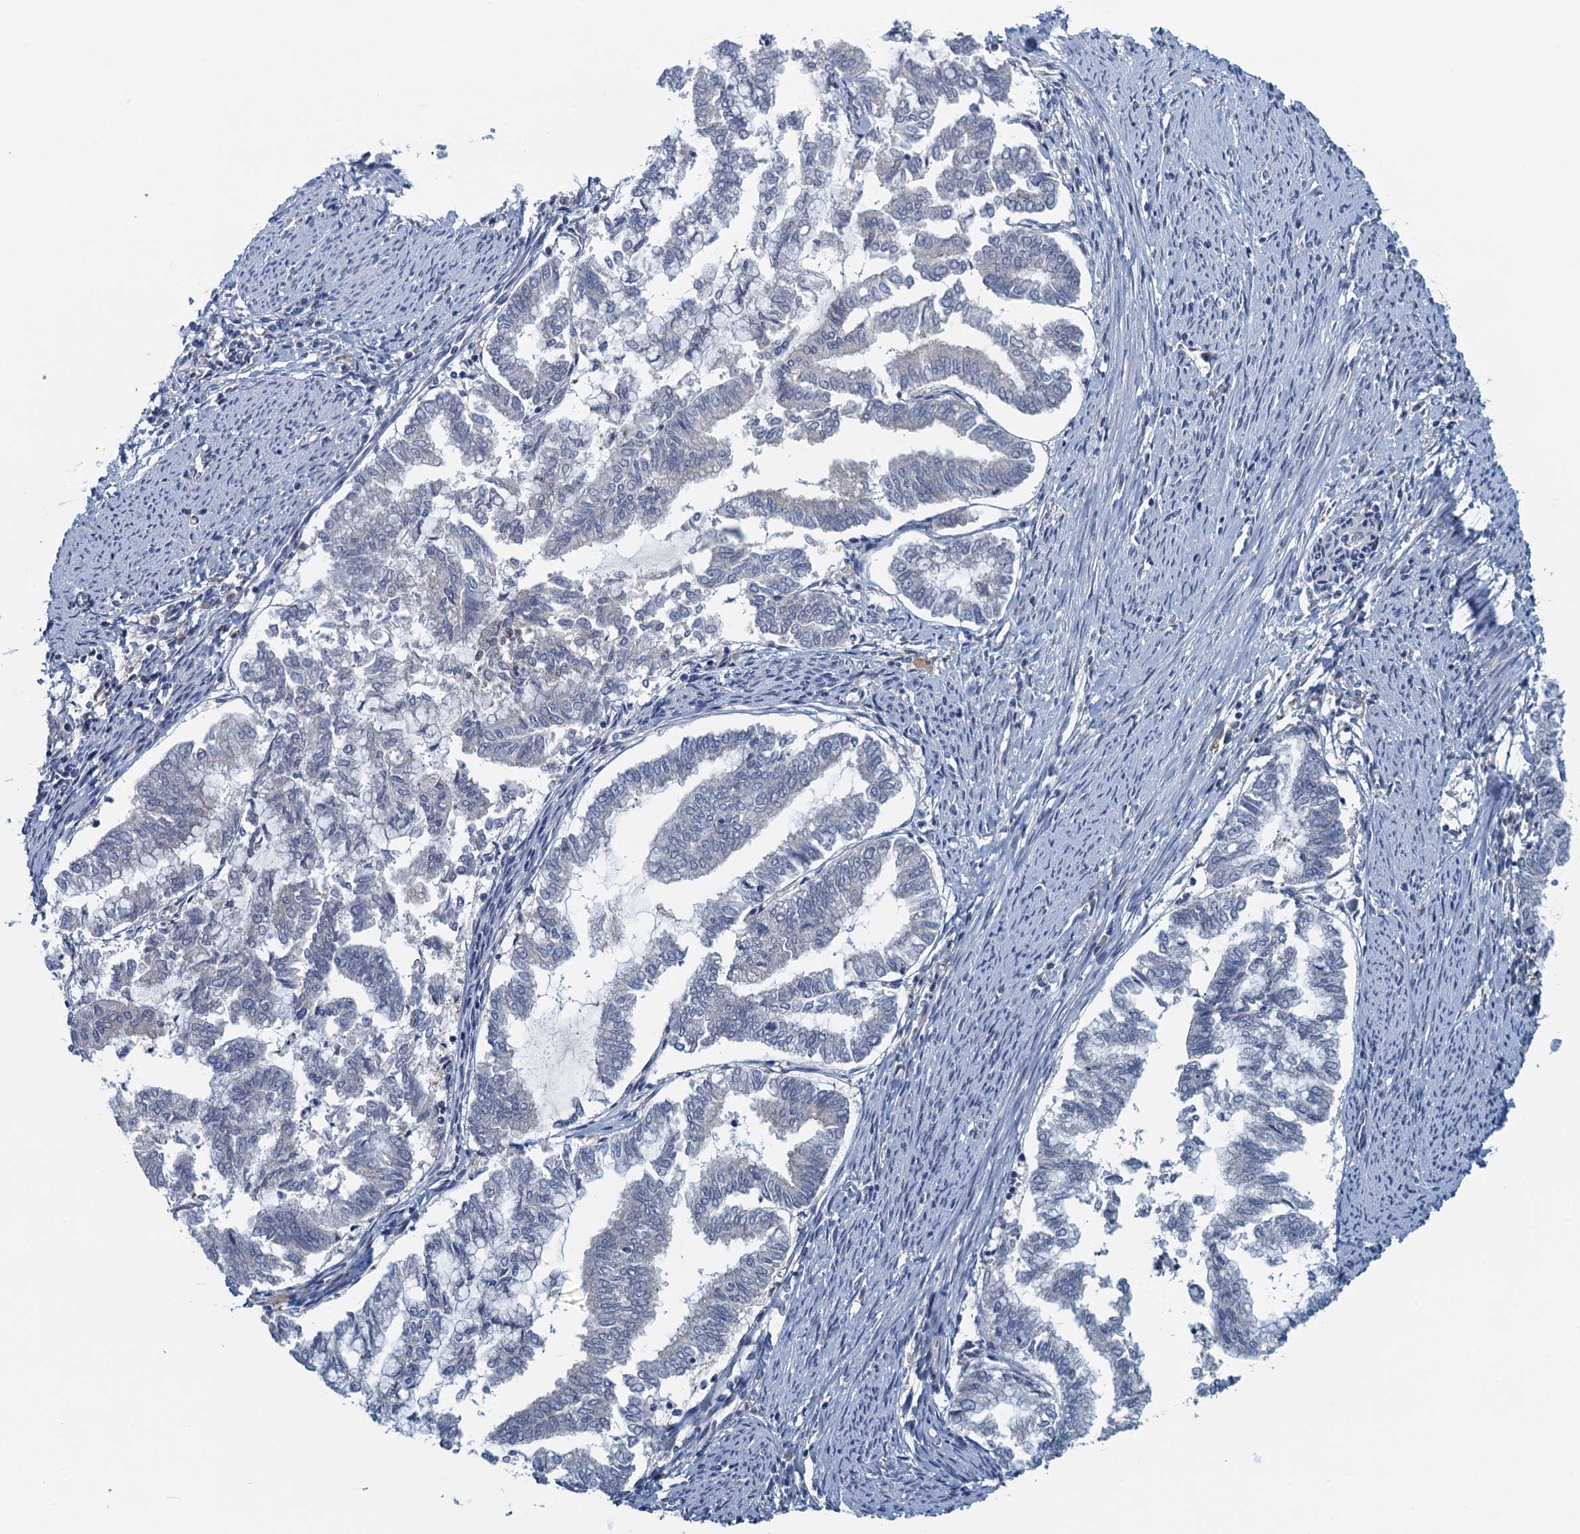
{"staining": {"intensity": "negative", "quantity": "none", "location": "none"}, "tissue": "endometrial cancer", "cell_type": "Tumor cells", "image_type": "cancer", "snomed": [{"axis": "morphology", "description": "Adenocarcinoma, NOS"}, {"axis": "topography", "description": "Endometrium"}], "caption": "A micrograph of endometrial cancer (adenocarcinoma) stained for a protein reveals no brown staining in tumor cells.", "gene": "NCKAP1L", "patient": {"sex": "female", "age": 79}}